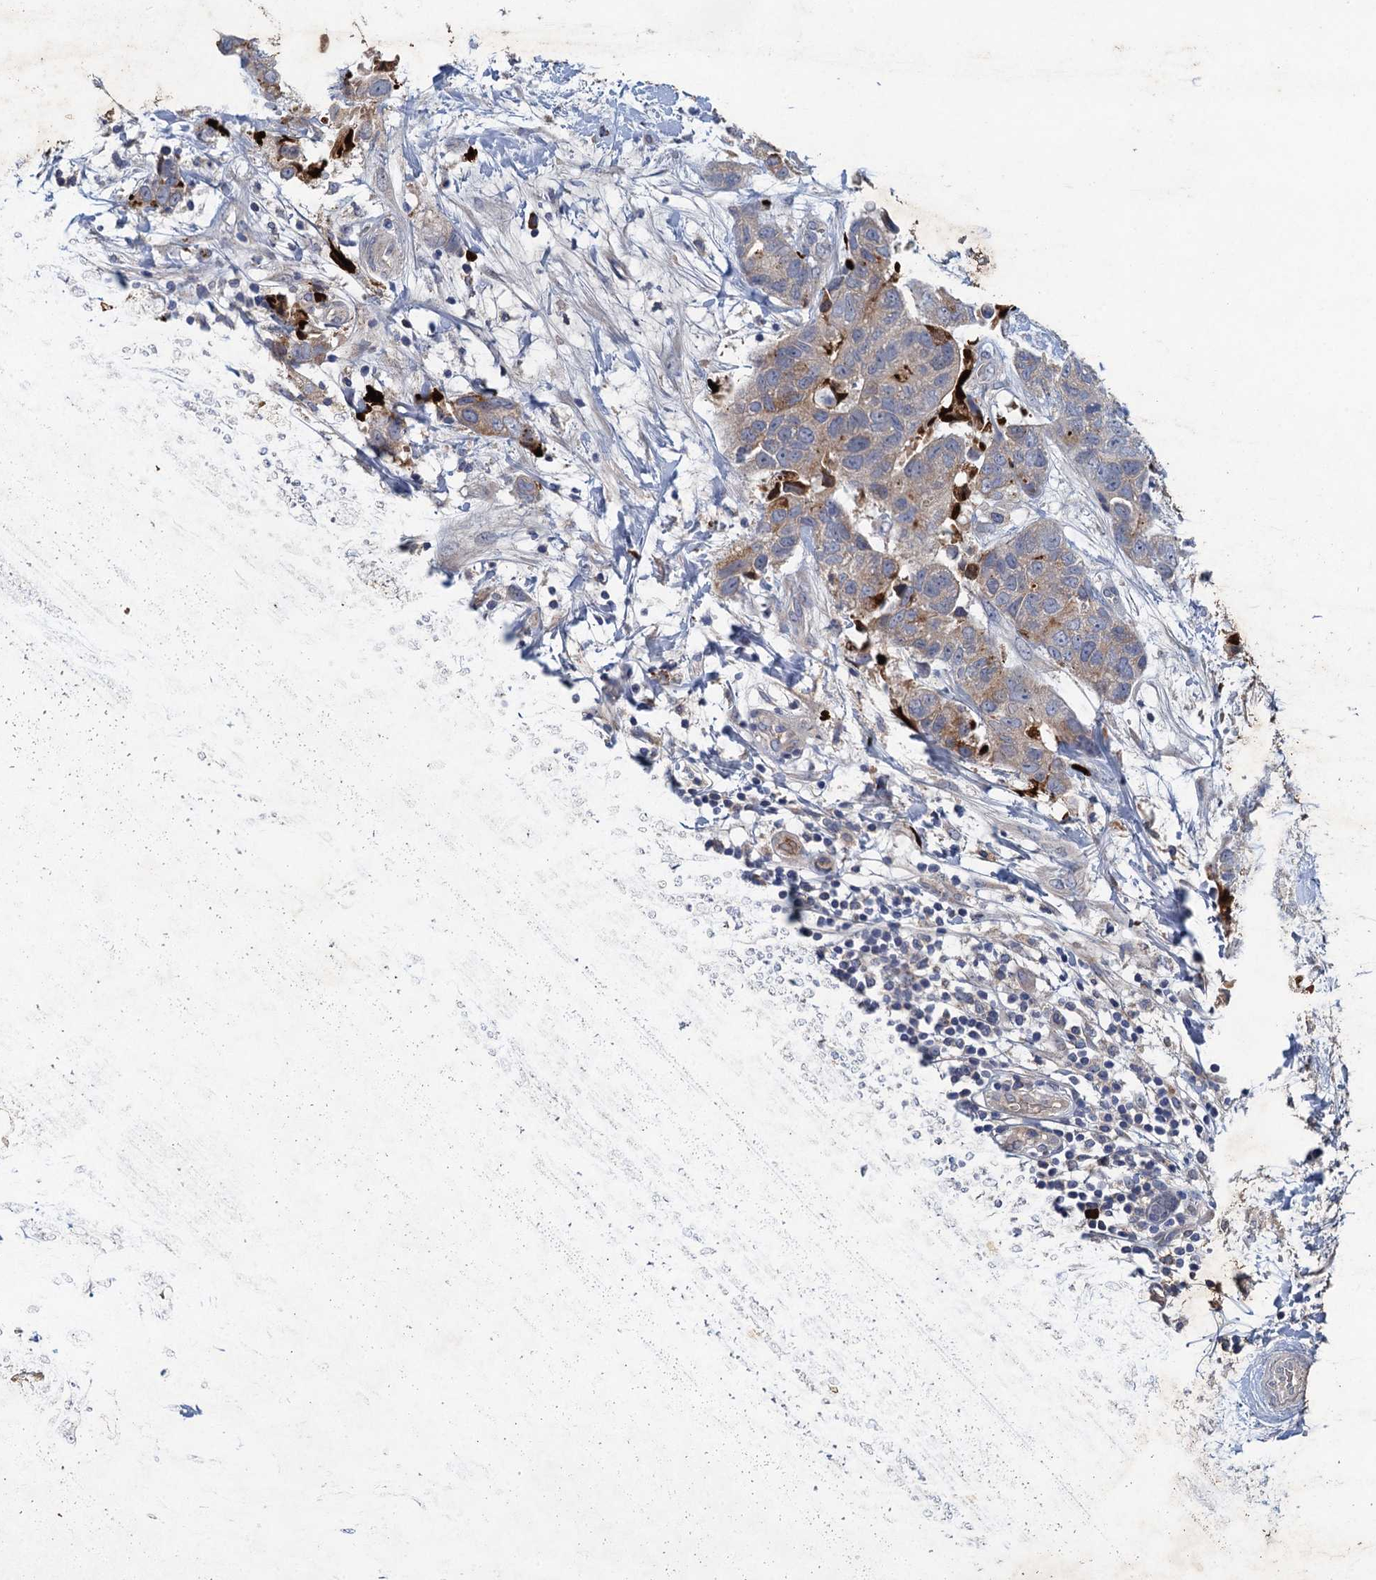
{"staining": {"intensity": "weak", "quantity": "25%-75%", "location": "cytoplasmic/membranous"}, "tissue": "breast cancer", "cell_type": "Tumor cells", "image_type": "cancer", "snomed": [{"axis": "morphology", "description": "Duct carcinoma"}, {"axis": "topography", "description": "Breast"}], "caption": "High-magnification brightfield microscopy of breast cancer (infiltrating ductal carcinoma) stained with DAB (brown) and counterstained with hematoxylin (blue). tumor cells exhibit weak cytoplasmic/membranous staining is seen in about25%-75% of cells.", "gene": "TPCN1", "patient": {"sex": "female", "age": 62}}